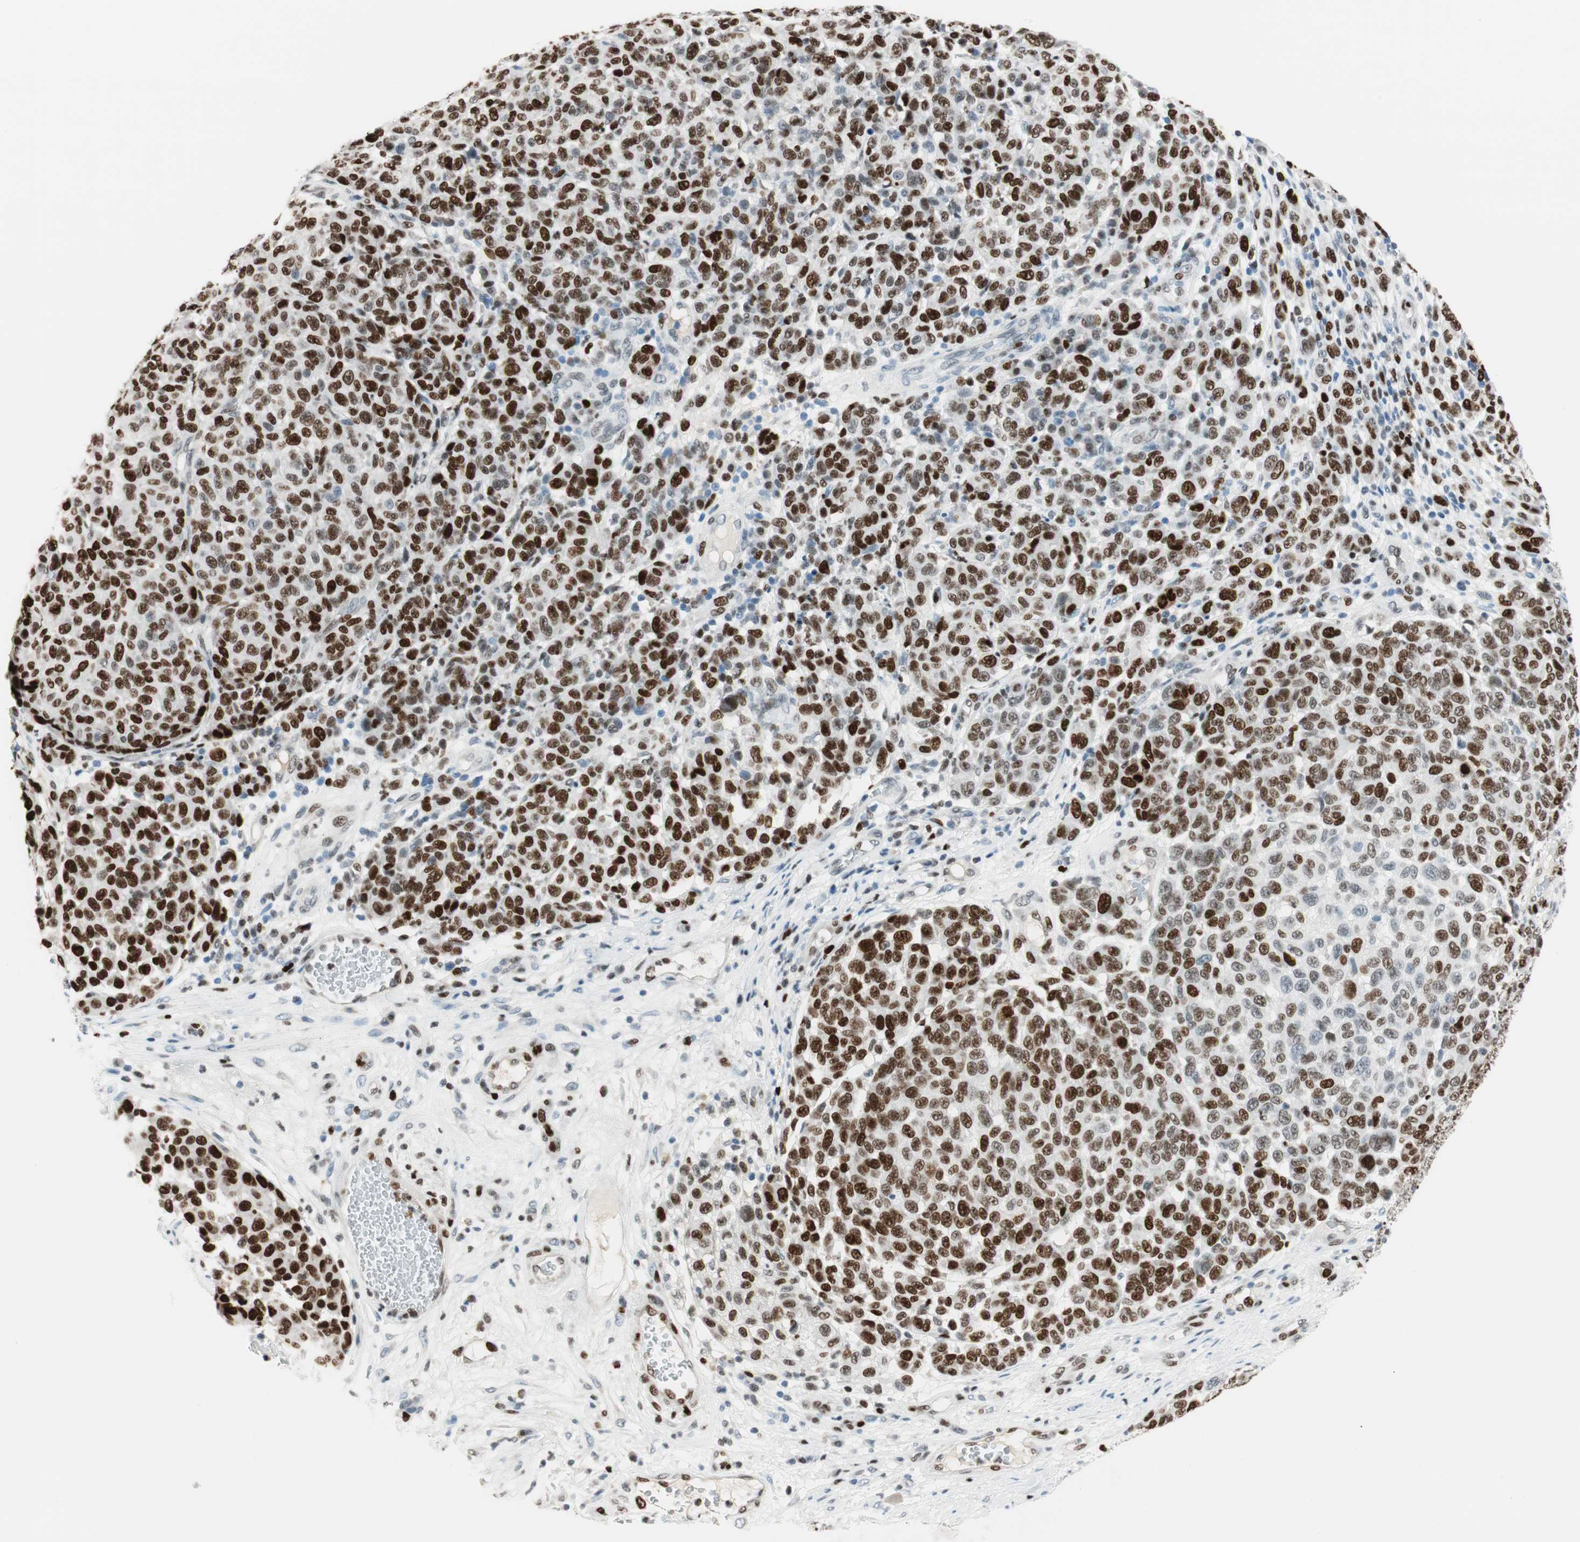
{"staining": {"intensity": "strong", "quantity": "25%-75%", "location": "nuclear"}, "tissue": "melanoma", "cell_type": "Tumor cells", "image_type": "cancer", "snomed": [{"axis": "morphology", "description": "Malignant melanoma, NOS"}, {"axis": "topography", "description": "Skin"}], "caption": "Immunohistochemistry micrograph of malignant melanoma stained for a protein (brown), which demonstrates high levels of strong nuclear positivity in approximately 25%-75% of tumor cells.", "gene": "EZH2", "patient": {"sex": "male", "age": 59}}